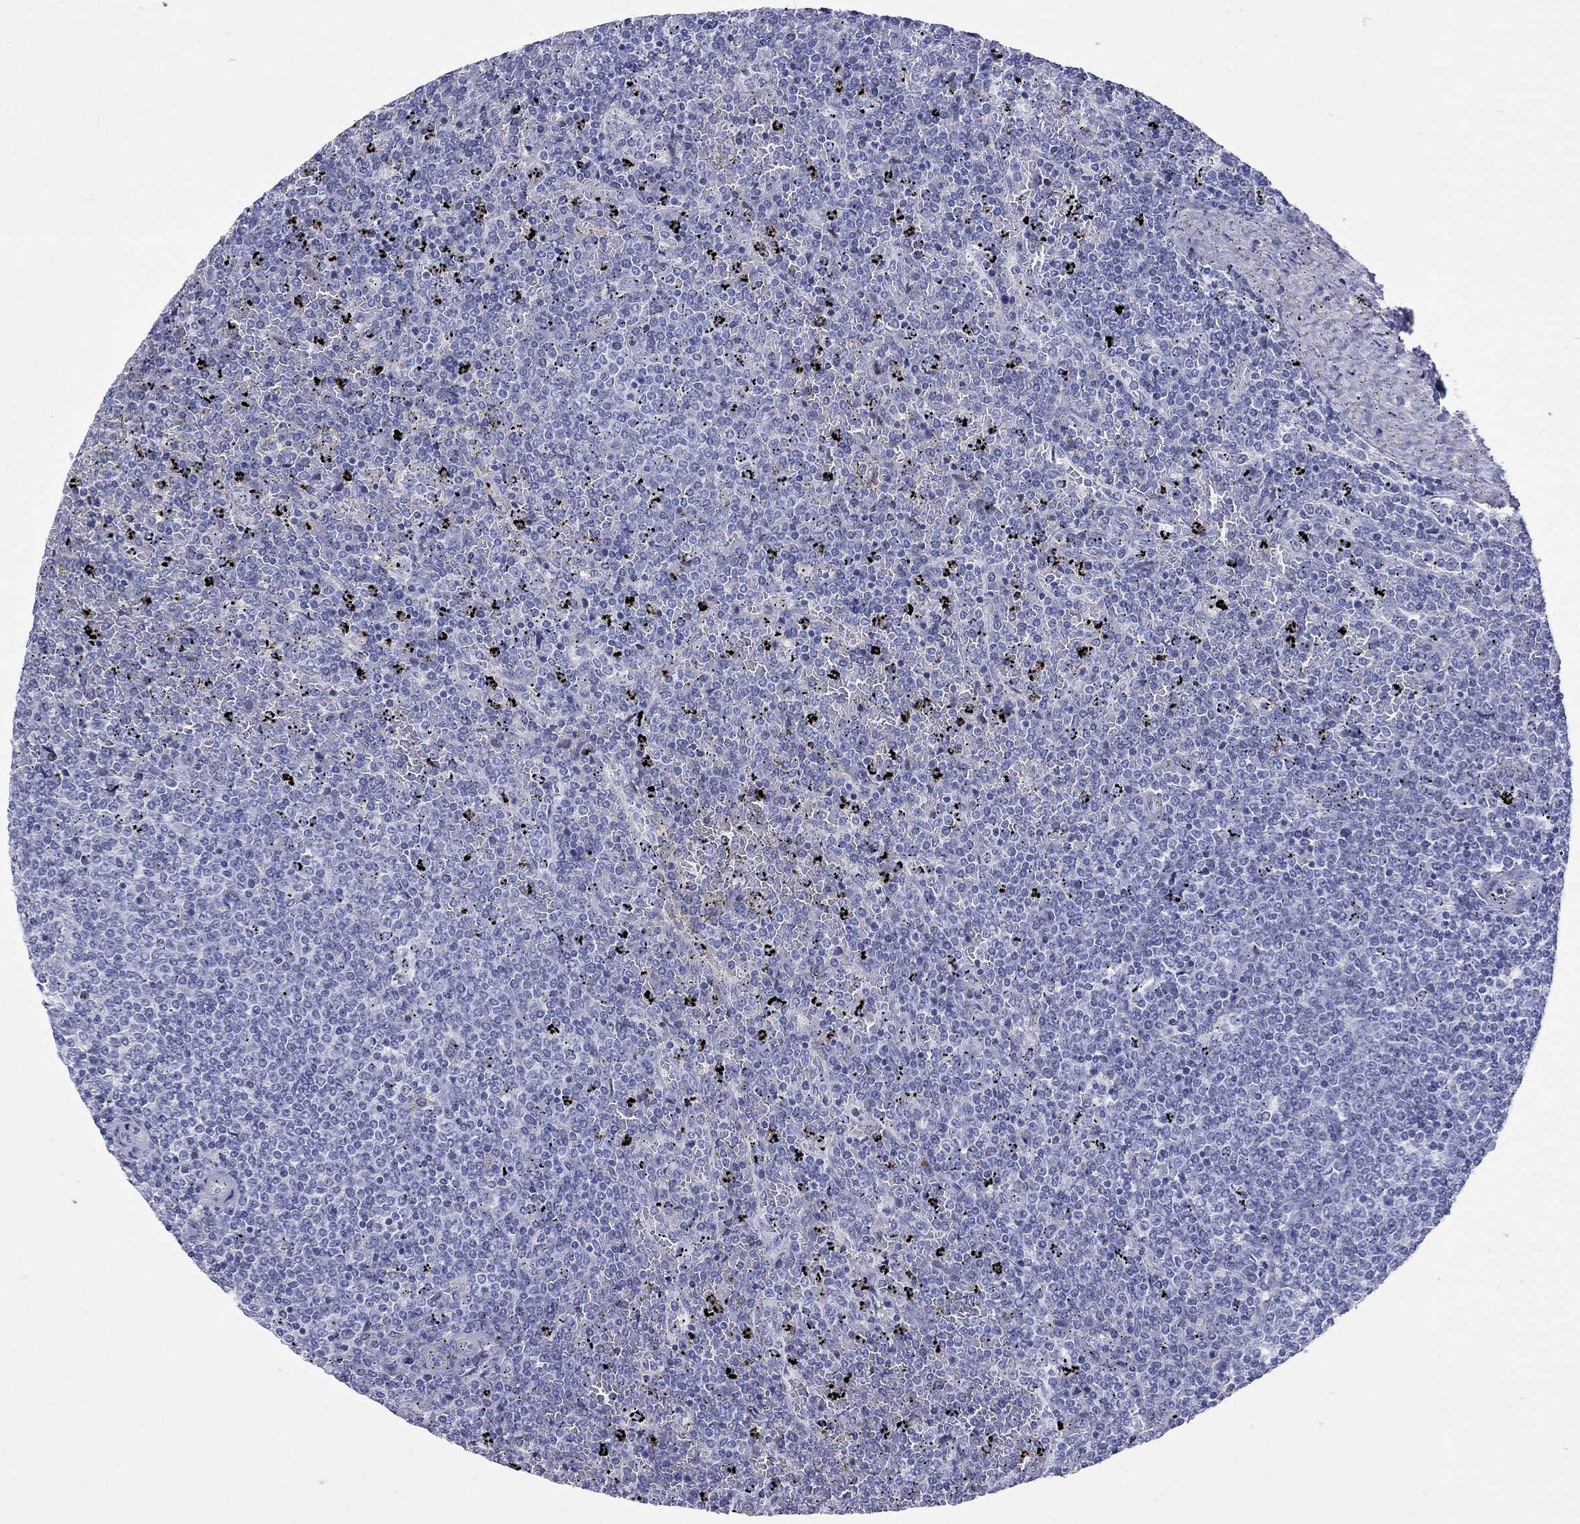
{"staining": {"intensity": "negative", "quantity": "none", "location": "none"}, "tissue": "lymphoma", "cell_type": "Tumor cells", "image_type": "cancer", "snomed": [{"axis": "morphology", "description": "Malignant lymphoma, non-Hodgkin's type, Low grade"}, {"axis": "topography", "description": "Spleen"}], "caption": "This is an IHC photomicrograph of malignant lymphoma, non-Hodgkin's type (low-grade). There is no positivity in tumor cells.", "gene": "CCNA1", "patient": {"sex": "female", "age": 77}}